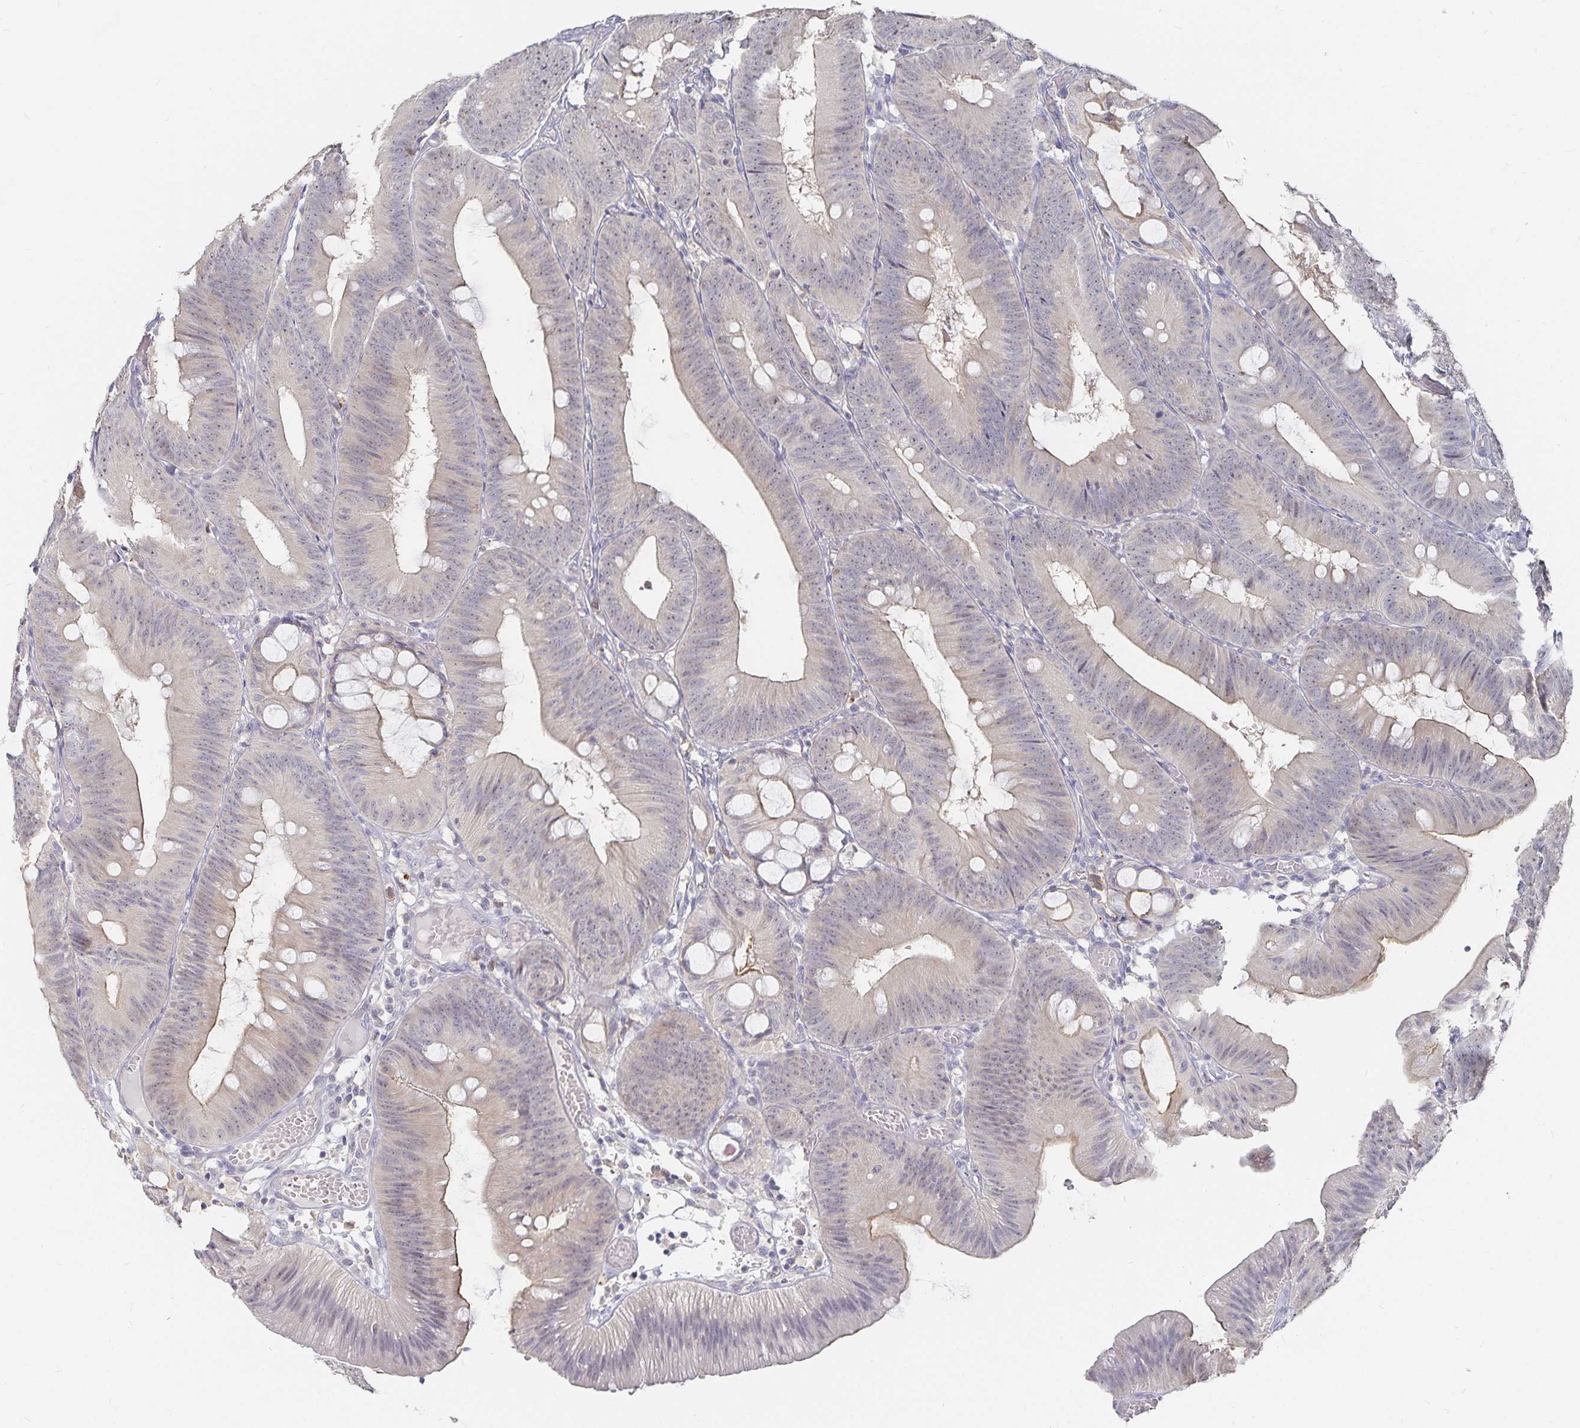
{"staining": {"intensity": "weak", "quantity": "<25%", "location": "cytoplasmic/membranous"}, "tissue": "colorectal cancer", "cell_type": "Tumor cells", "image_type": "cancer", "snomed": [{"axis": "morphology", "description": "Adenocarcinoma, NOS"}, {"axis": "topography", "description": "Colon"}], "caption": "Micrograph shows no significant protein positivity in tumor cells of colorectal adenocarcinoma. (DAB (3,3'-diaminobenzidine) immunohistochemistry visualized using brightfield microscopy, high magnification).", "gene": "DNAH9", "patient": {"sex": "male", "age": 84}}